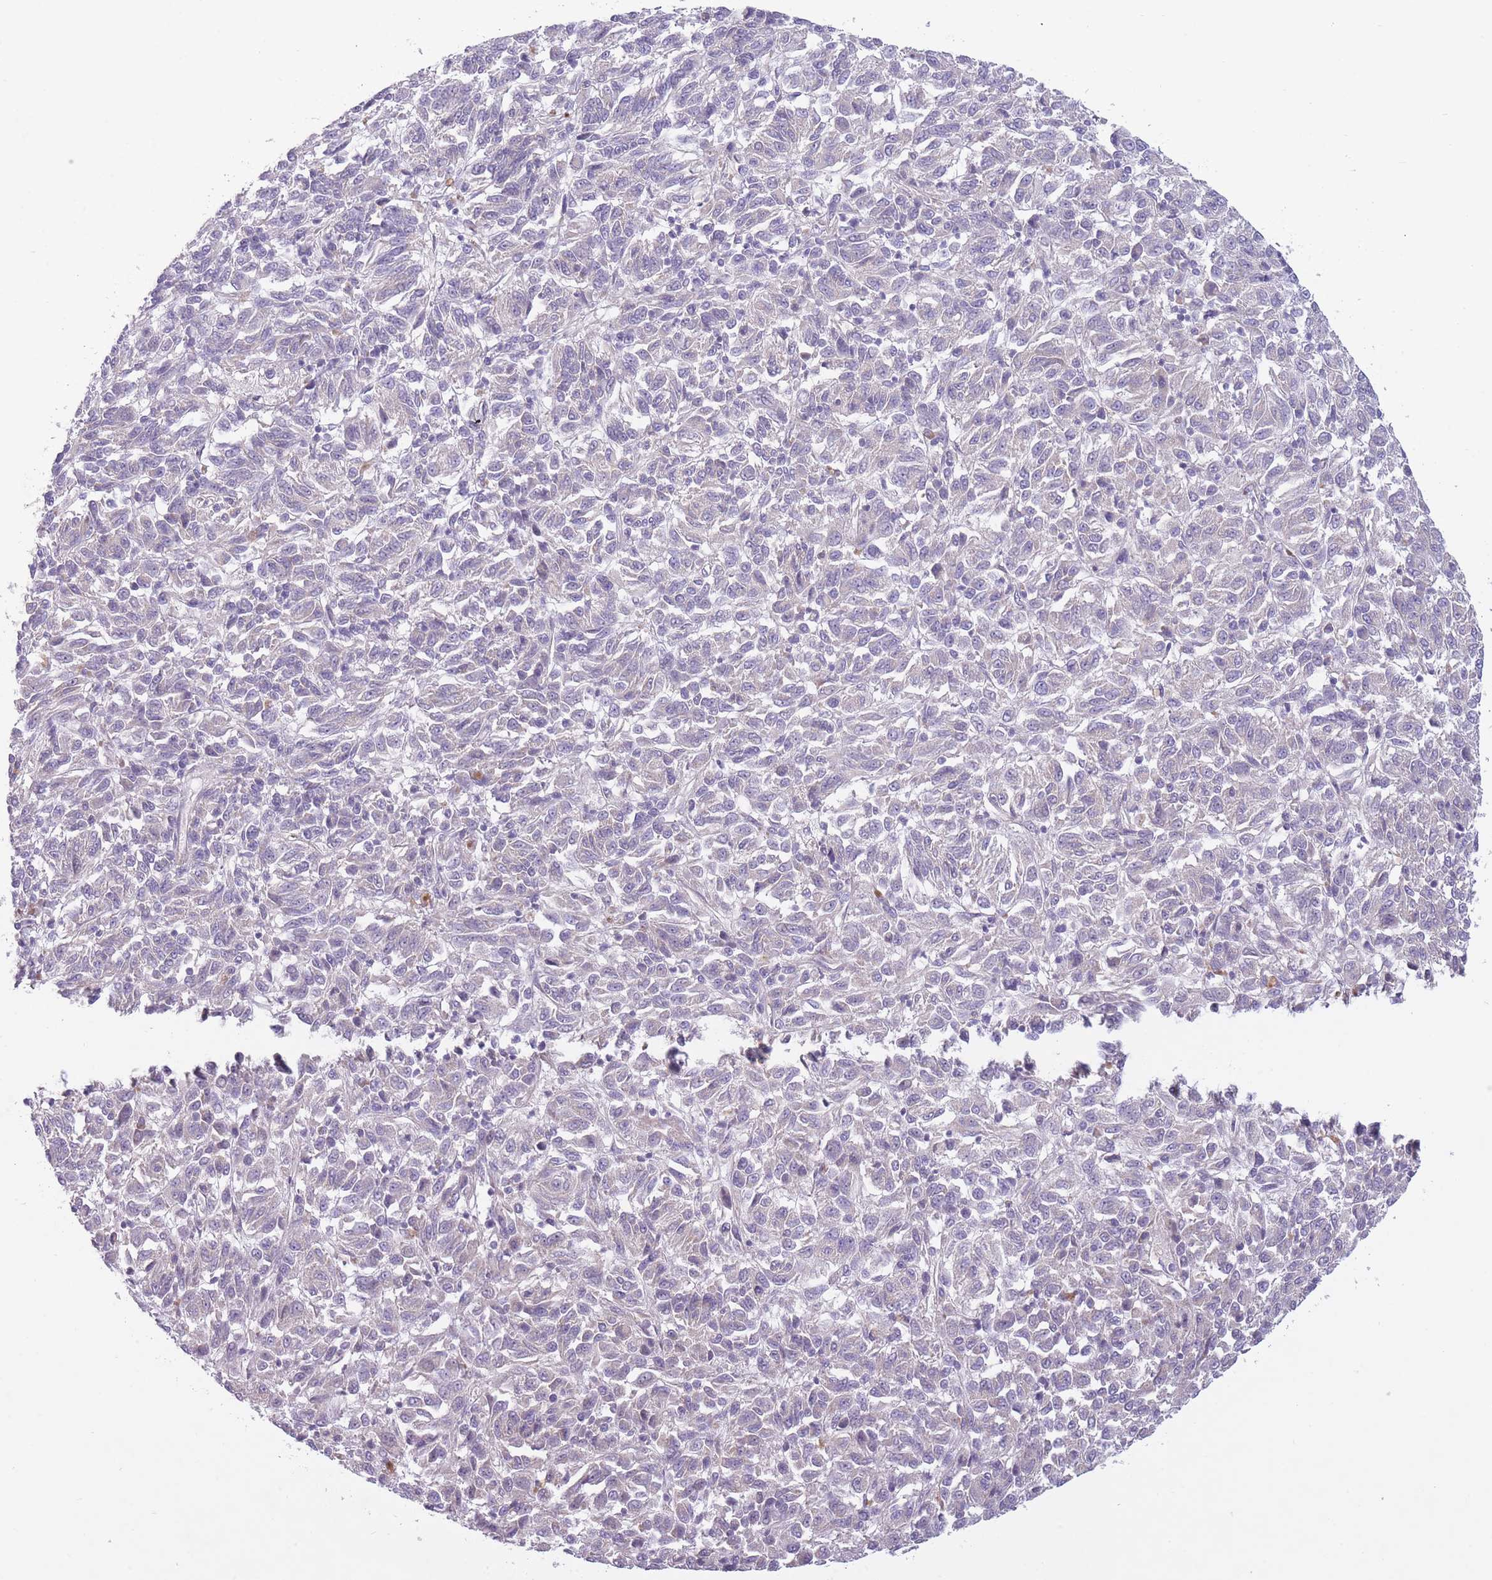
{"staining": {"intensity": "negative", "quantity": "none", "location": "none"}, "tissue": "melanoma", "cell_type": "Tumor cells", "image_type": "cancer", "snomed": [{"axis": "morphology", "description": "Malignant melanoma, Metastatic site"}, {"axis": "topography", "description": "Lung"}], "caption": "Immunohistochemistry (IHC) photomicrograph of malignant melanoma (metastatic site) stained for a protein (brown), which exhibits no expression in tumor cells. (DAB IHC visualized using brightfield microscopy, high magnification).", "gene": "PNPLA5", "patient": {"sex": "male", "age": 64}}